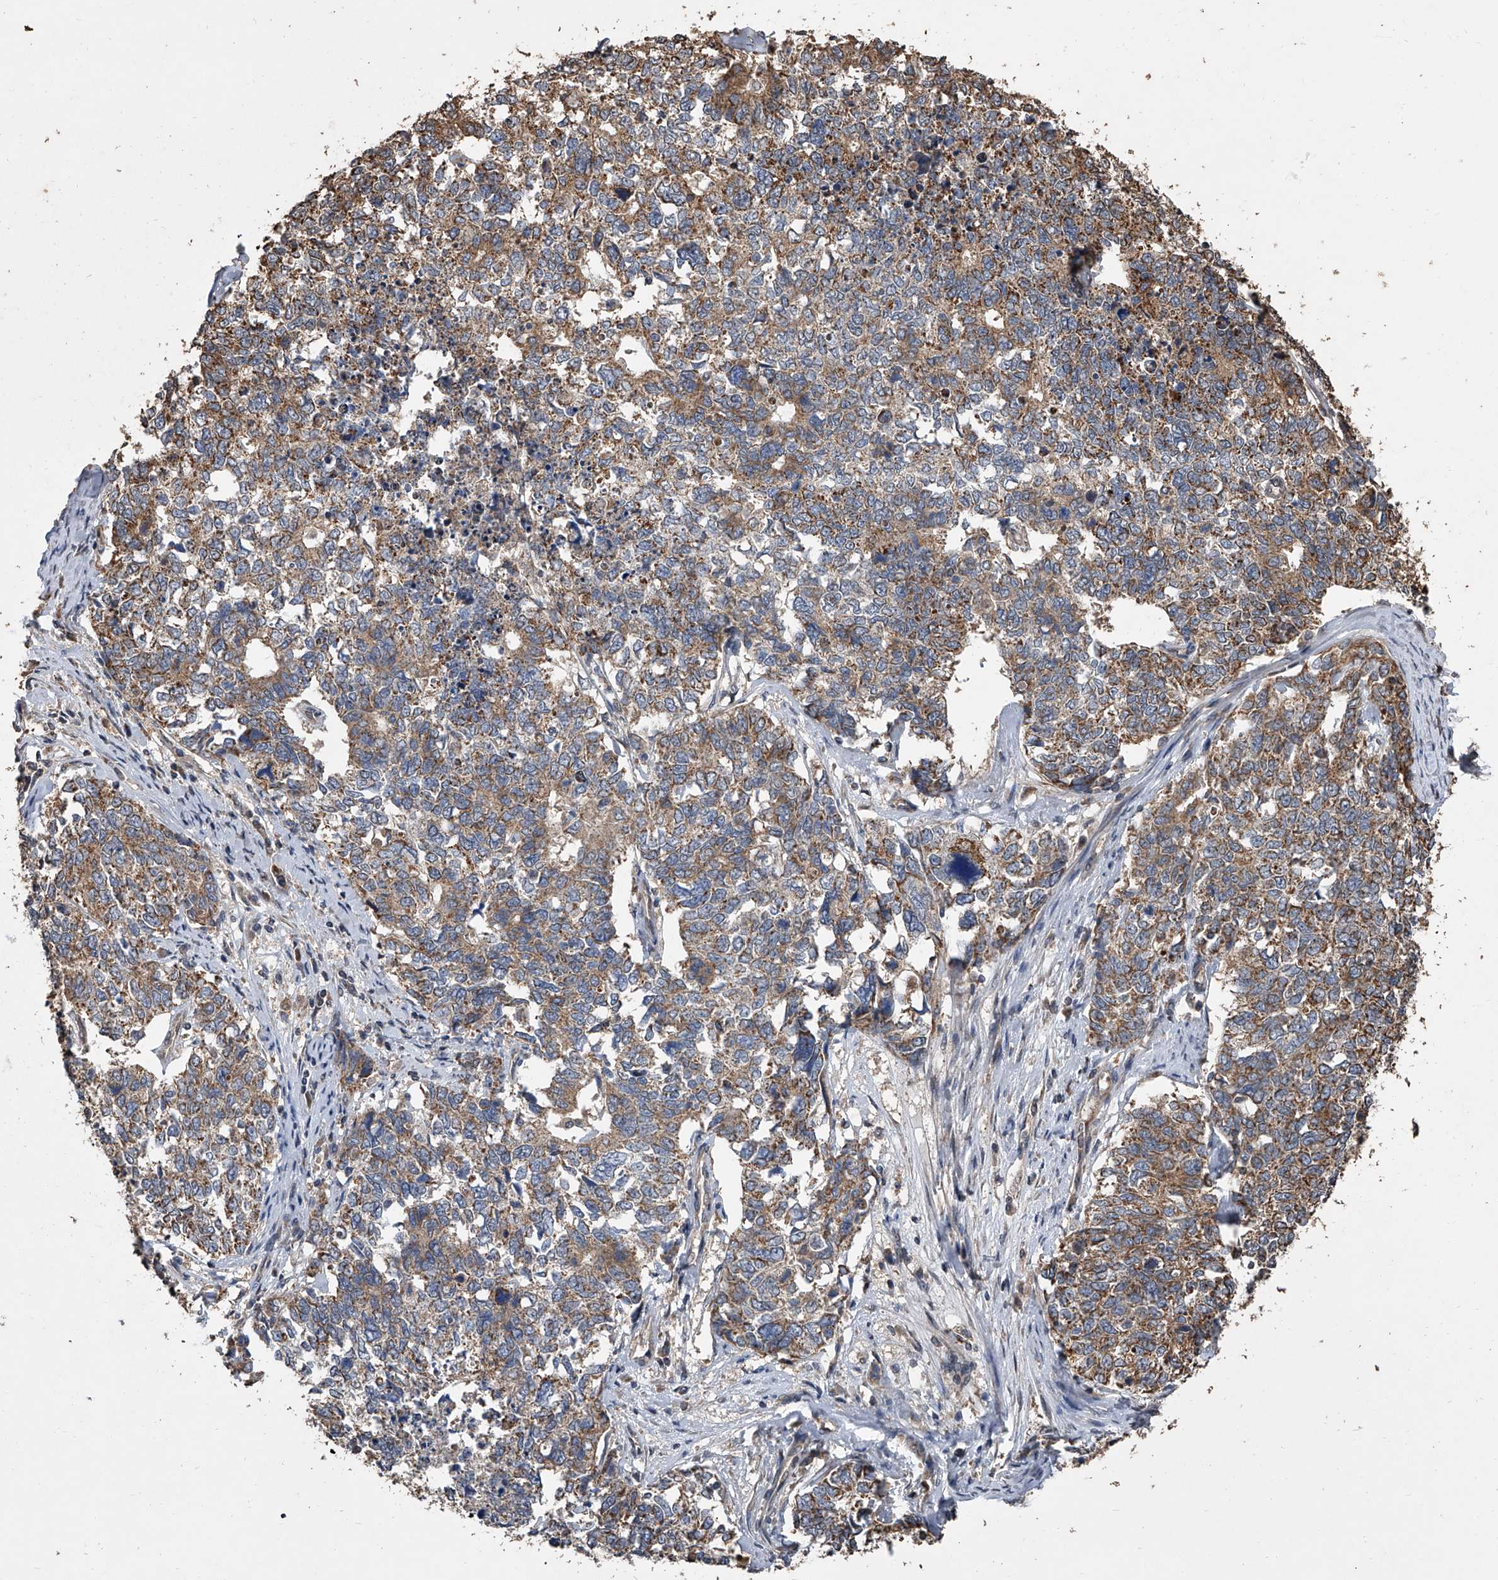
{"staining": {"intensity": "moderate", "quantity": ">75%", "location": "cytoplasmic/membranous"}, "tissue": "cervical cancer", "cell_type": "Tumor cells", "image_type": "cancer", "snomed": [{"axis": "morphology", "description": "Squamous cell carcinoma, NOS"}, {"axis": "topography", "description": "Cervix"}], "caption": "A brown stain labels moderate cytoplasmic/membranous staining of a protein in cervical squamous cell carcinoma tumor cells.", "gene": "LTV1", "patient": {"sex": "female", "age": 63}}